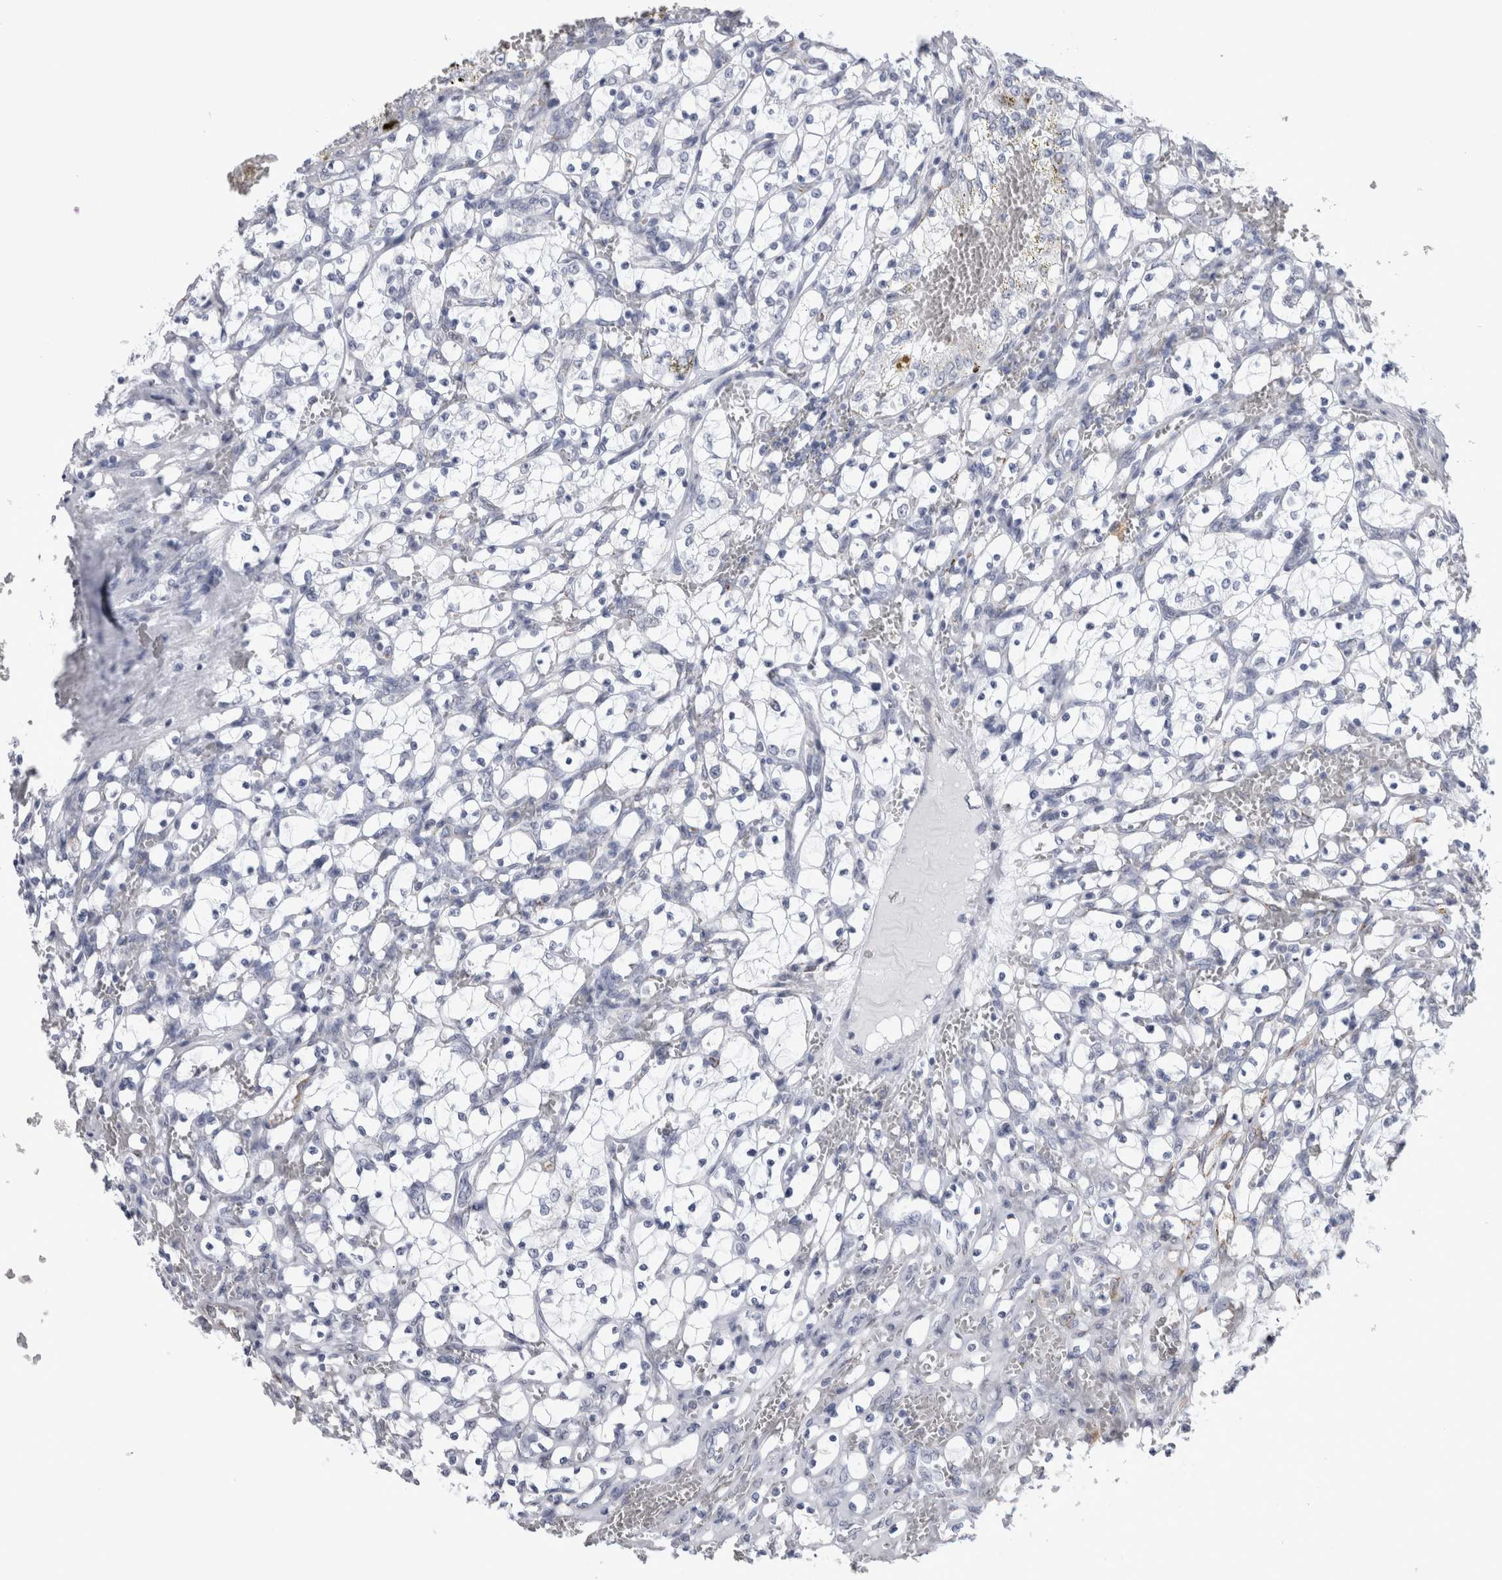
{"staining": {"intensity": "negative", "quantity": "none", "location": "none"}, "tissue": "renal cancer", "cell_type": "Tumor cells", "image_type": "cancer", "snomed": [{"axis": "morphology", "description": "Adenocarcinoma, NOS"}, {"axis": "topography", "description": "Kidney"}], "caption": "Tumor cells are negative for protein expression in human renal cancer (adenocarcinoma).", "gene": "ACOT7", "patient": {"sex": "female", "age": 69}}